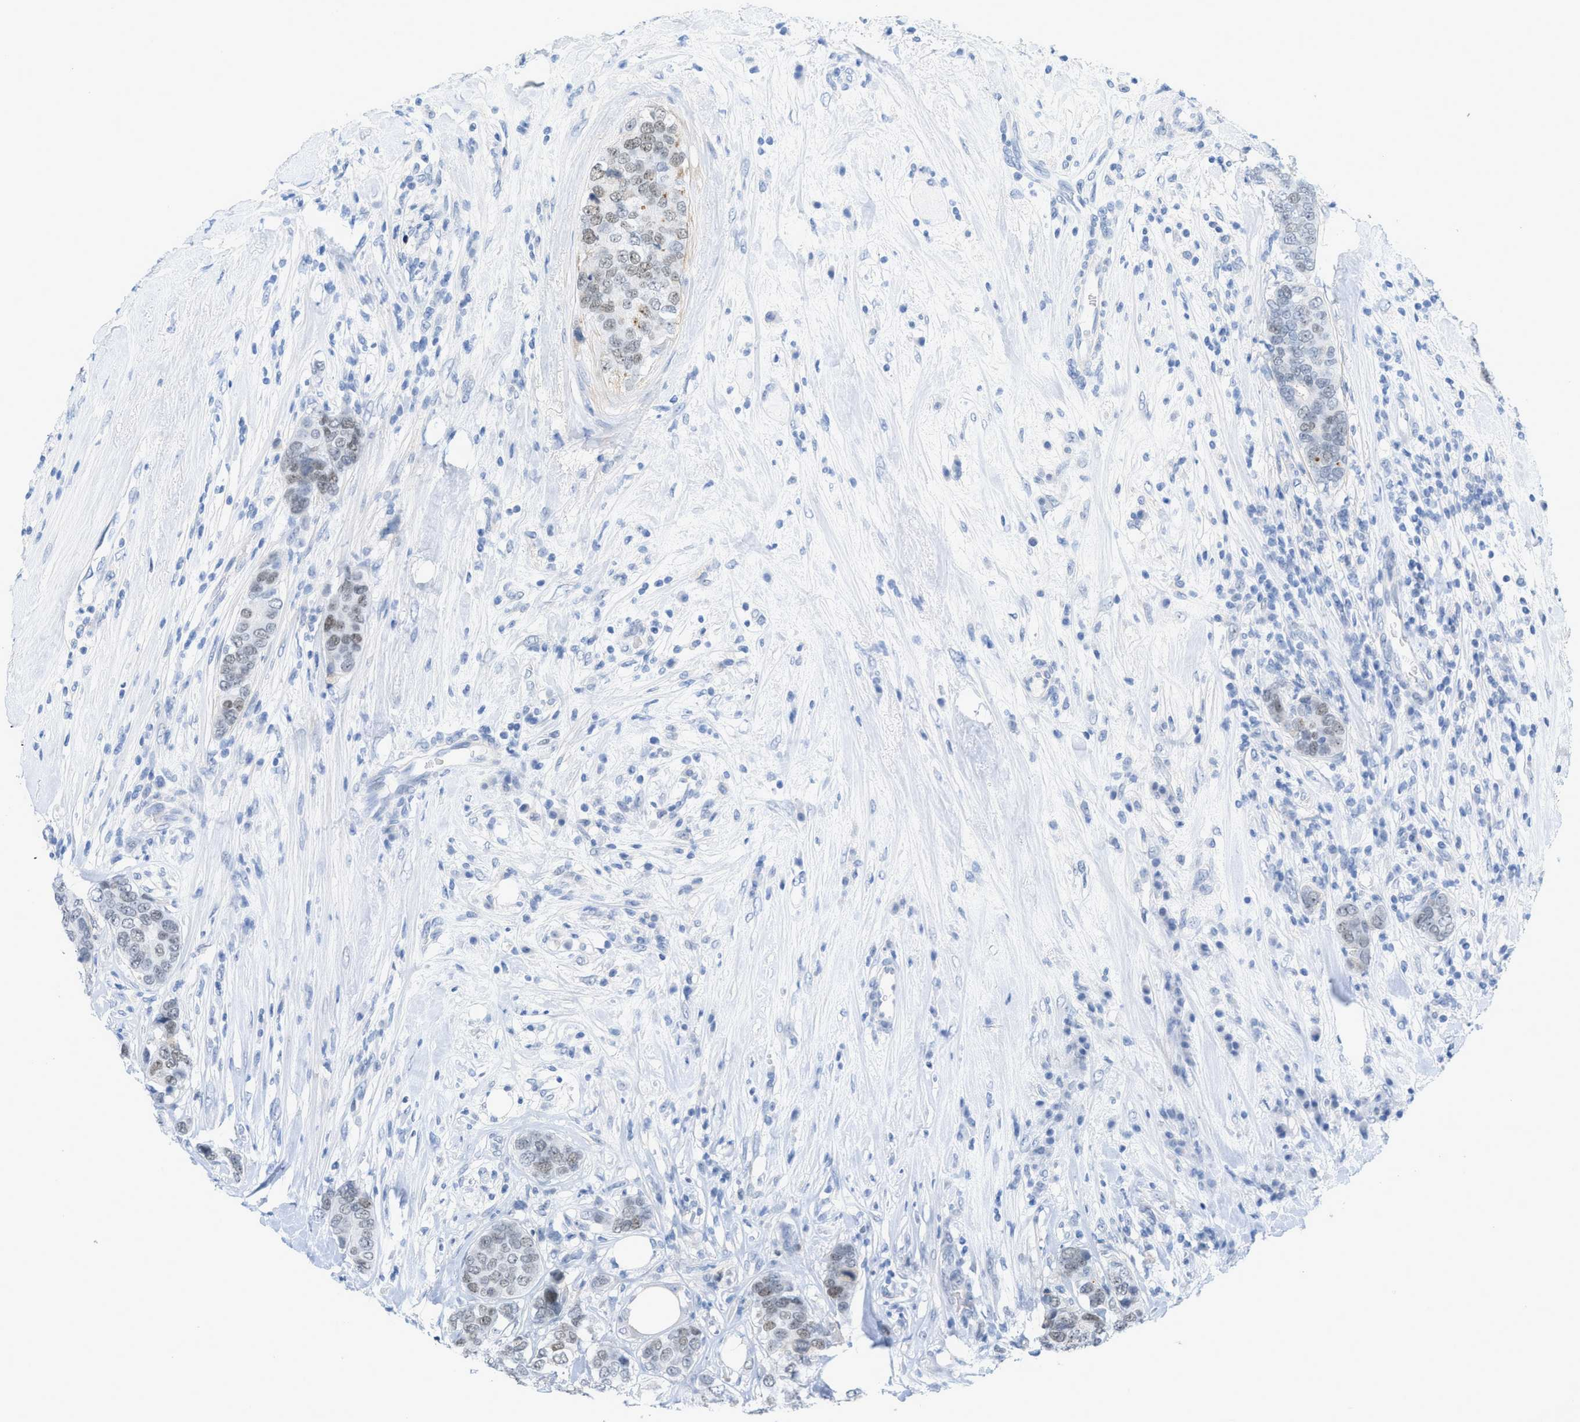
{"staining": {"intensity": "moderate", "quantity": "<25%", "location": "nuclear"}, "tissue": "breast cancer", "cell_type": "Tumor cells", "image_type": "cancer", "snomed": [{"axis": "morphology", "description": "Lobular carcinoma"}, {"axis": "topography", "description": "Breast"}], "caption": "Breast cancer tissue demonstrates moderate nuclear staining in approximately <25% of tumor cells, visualized by immunohistochemistry. (DAB (3,3'-diaminobenzidine) IHC, brown staining for protein, blue staining for nuclei).", "gene": "HLTF", "patient": {"sex": "female", "age": 59}}